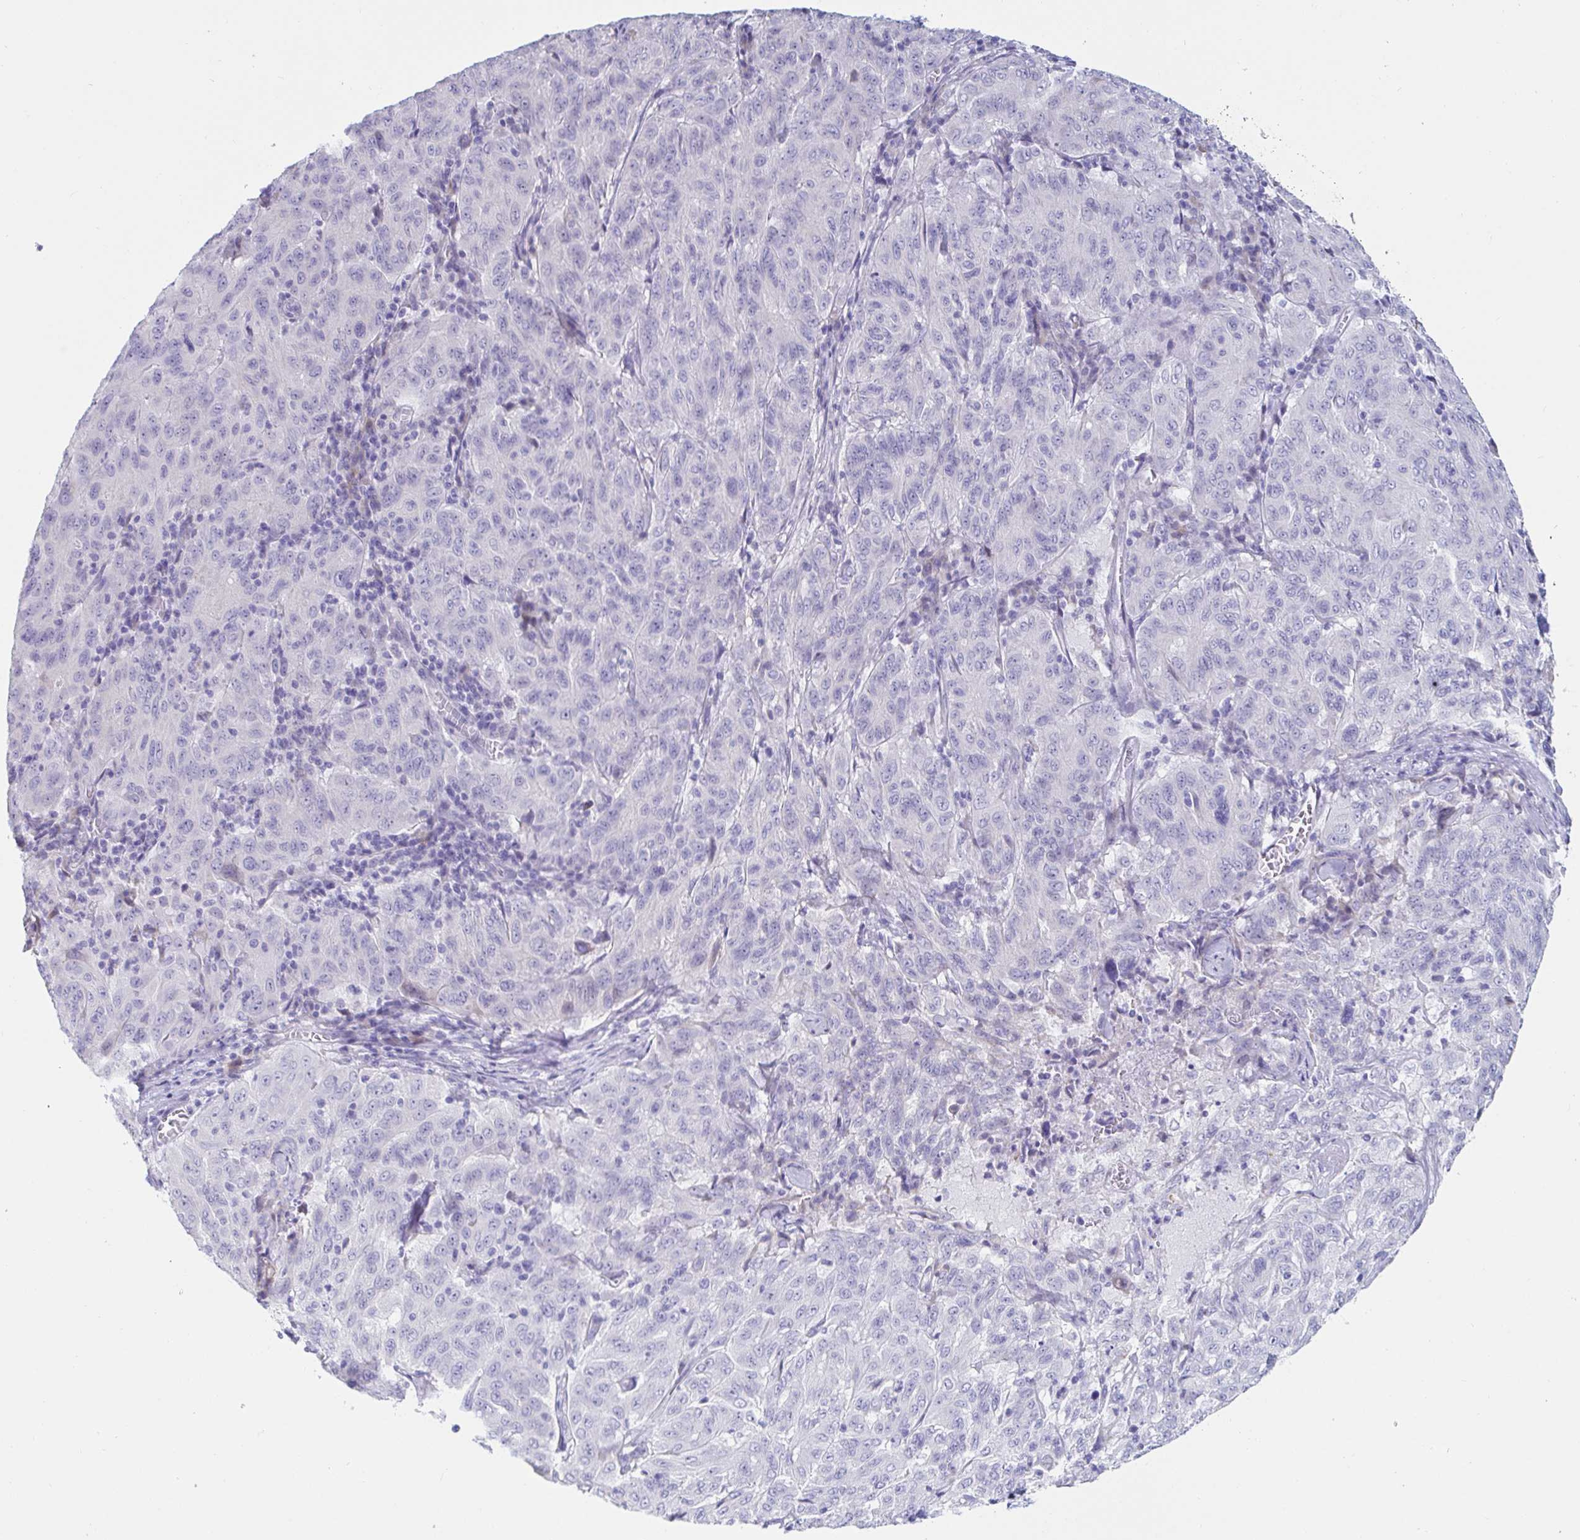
{"staining": {"intensity": "negative", "quantity": "none", "location": "none"}, "tissue": "pancreatic cancer", "cell_type": "Tumor cells", "image_type": "cancer", "snomed": [{"axis": "morphology", "description": "Adenocarcinoma, NOS"}, {"axis": "topography", "description": "Pancreas"}], "caption": "This is an immunohistochemistry (IHC) image of pancreatic adenocarcinoma. There is no positivity in tumor cells.", "gene": "C4orf17", "patient": {"sex": "male", "age": 63}}